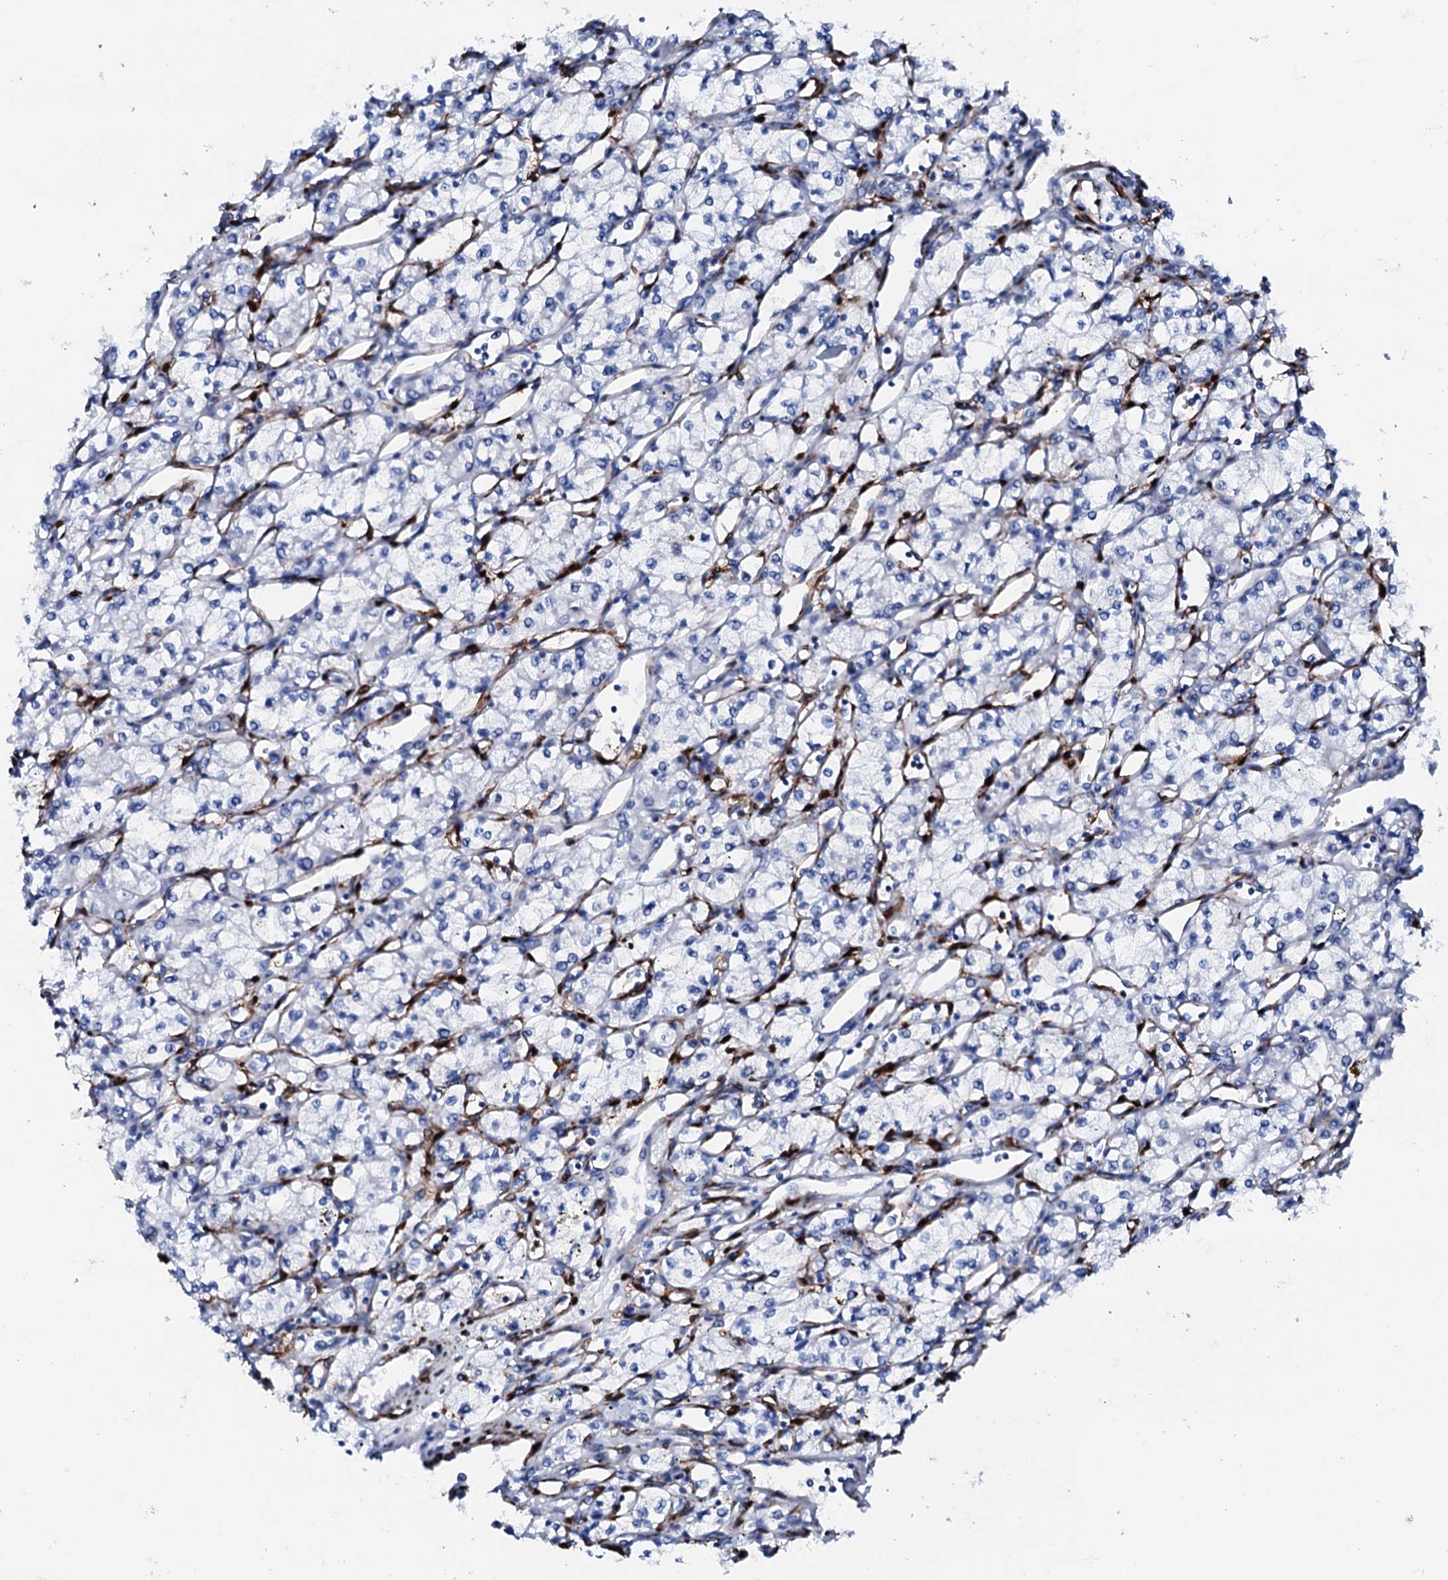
{"staining": {"intensity": "negative", "quantity": "none", "location": "none"}, "tissue": "renal cancer", "cell_type": "Tumor cells", "image_type": "cancer", "snomed": [{"axis": "morphology", "description": "Adenocarcinoma, NOS"}, {"axis": "topography", "description": "Kidney"}], "caption": "DAB immunohistochemical staining of renal adenocarcinoma shows no significant positivity in tumor cells.", "gene": "NRIP2", "patient": {"sex": "male", "age": 59}}